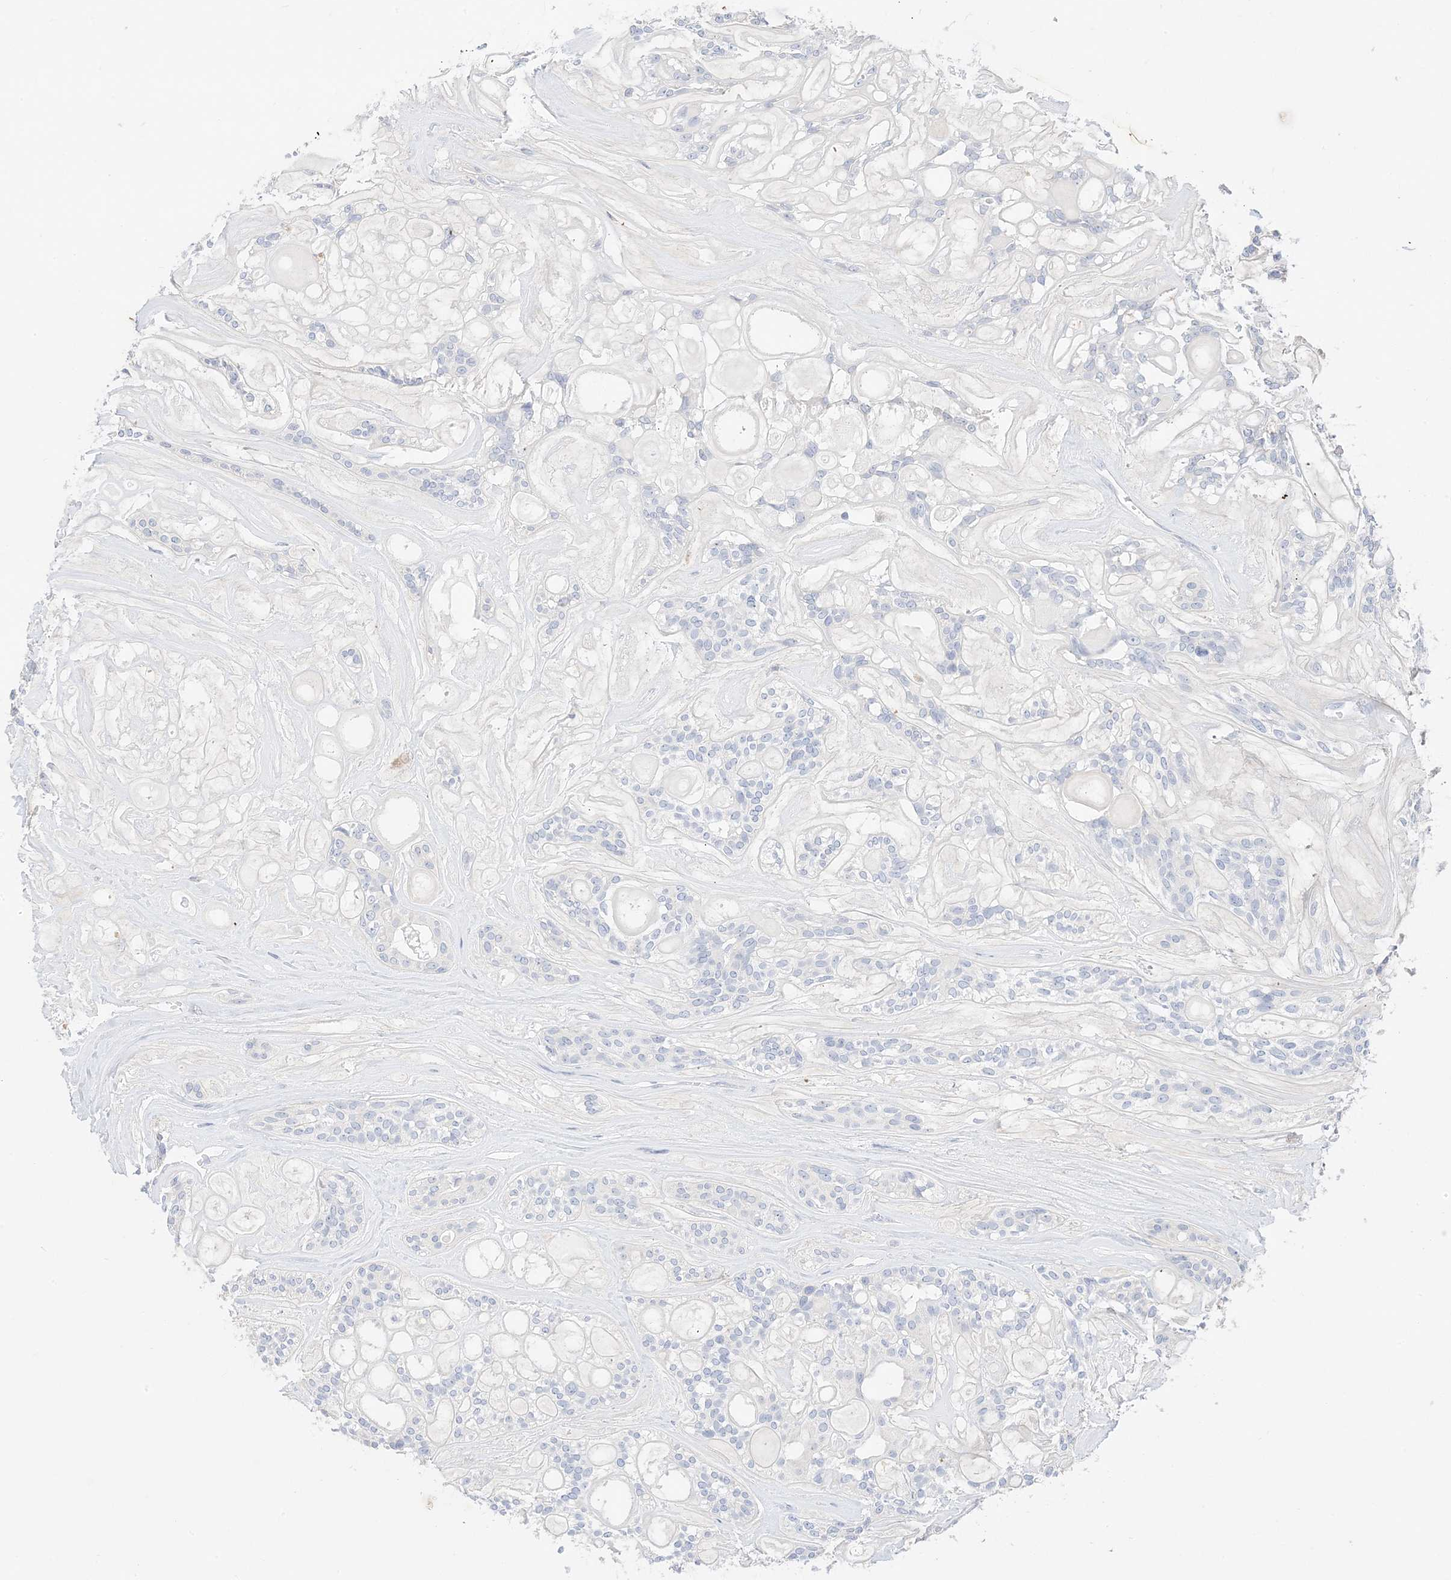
{"staining": {"intensity": "negative", "quantity": "none", "location": "none"}, "tissue": "head and neck cancer", "cell_type": "Tumor cells", "image_type": "cancer", "snomed": [{"axis": "morphology", "description": "Adenocarcinoma, NOS"}, {"axis": "topography", "description": "Head-Neck"}], "caption": "This is an immunohistochemistry micrograph of head and neck cancer. There is no expression in tumor cells.", "gene": "MUC17", "patient": {"sex": "male", "age": 66}}